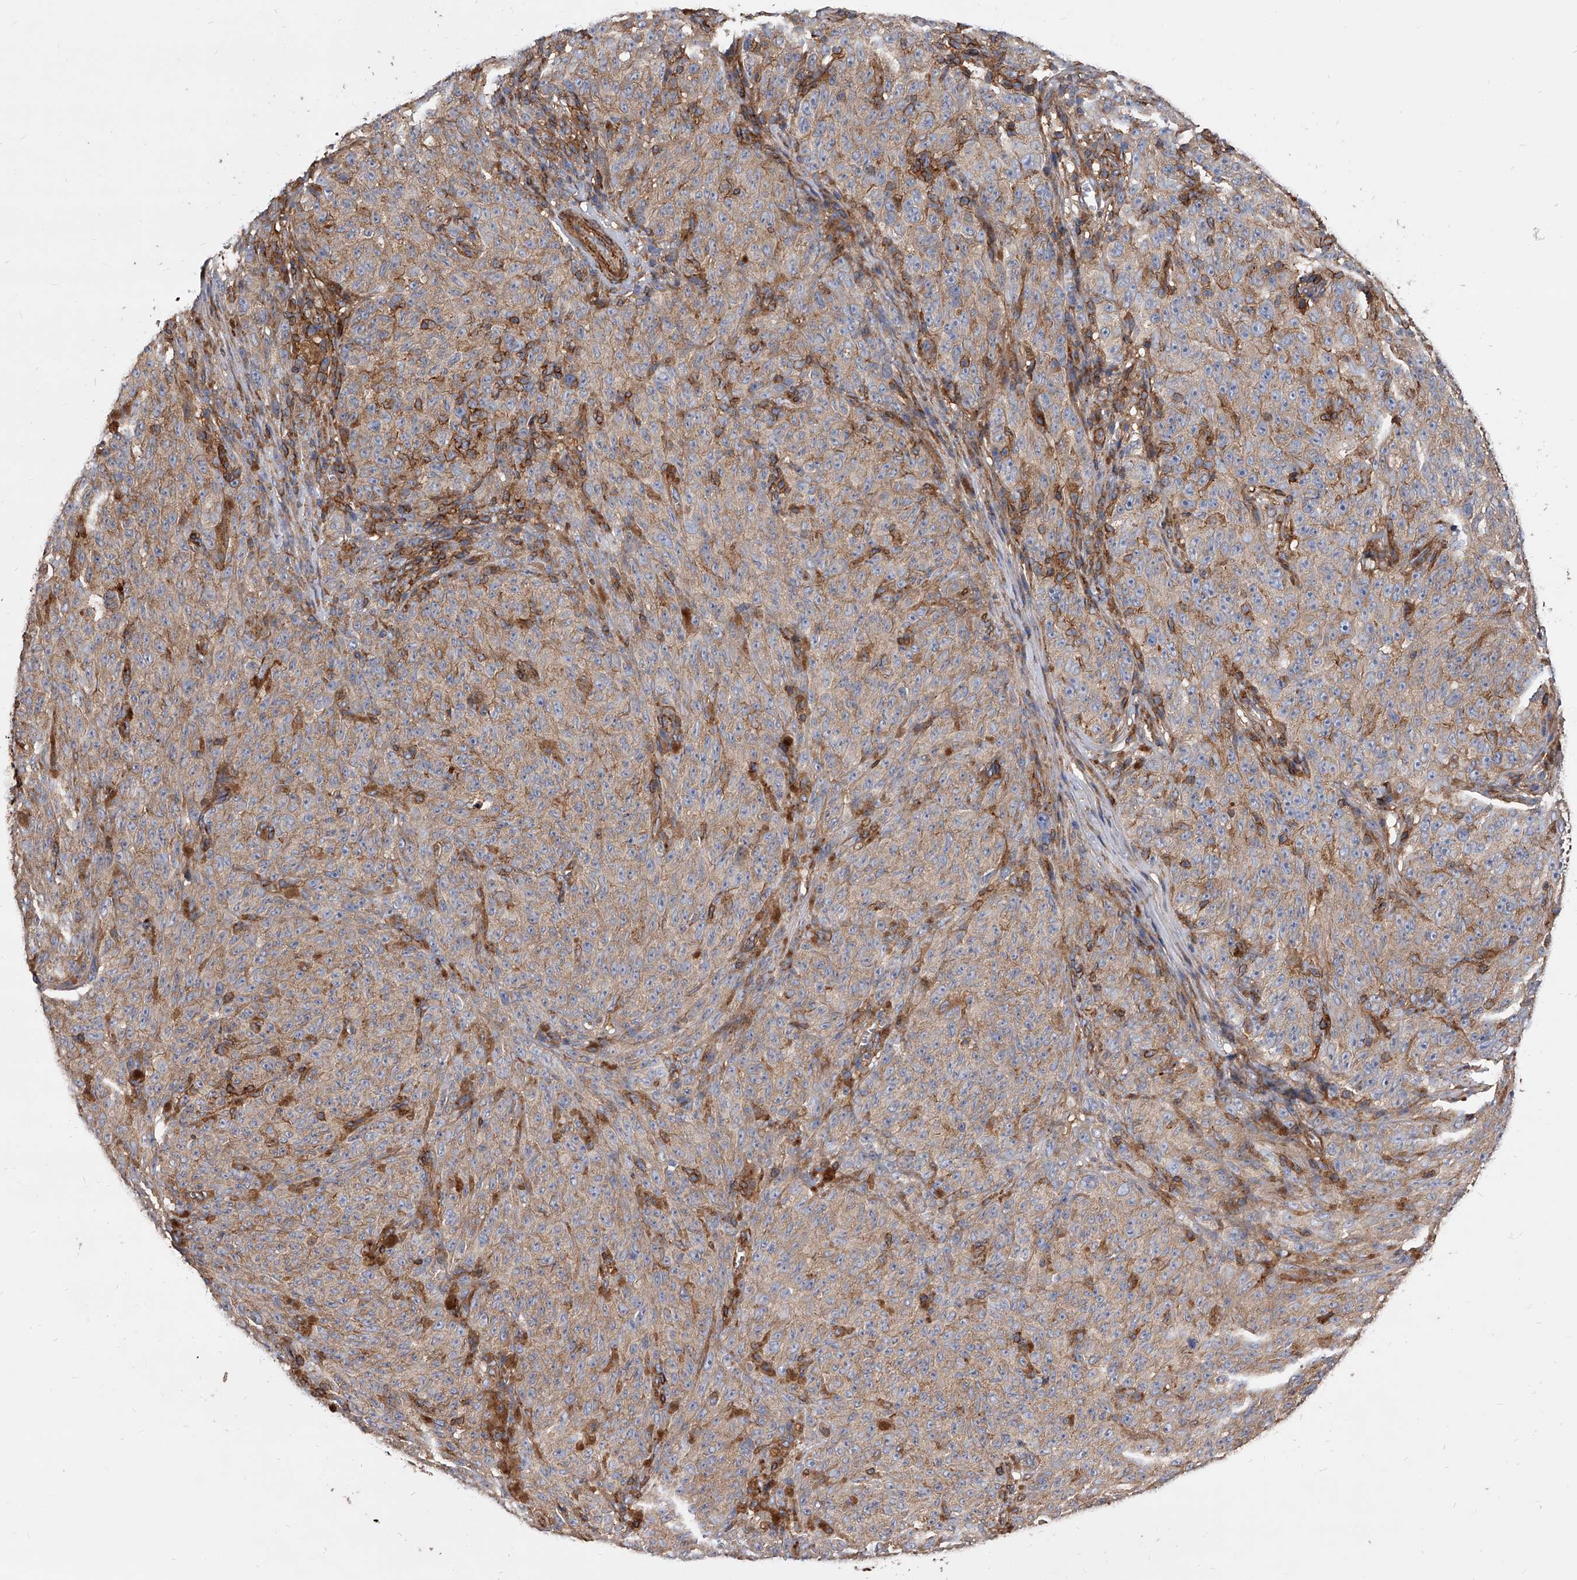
{"staining": {"intensity": "weak", "quantity": "<25%", "location": "cytoplasmic/membranous"}, "tissue": "melanoma", "cell_type": "Tumor cells", "image_type": "cancer", "snomed": [{"axis": "morphology", "description": "Malignant melanoma, NOS"}, {"axis": "topography", "description": "Skin"}], "caption": "Tumor cells show no significant protein staining in melanoma.", "gene": "PISD", "patient": {"sex": "female", "age": 82}}